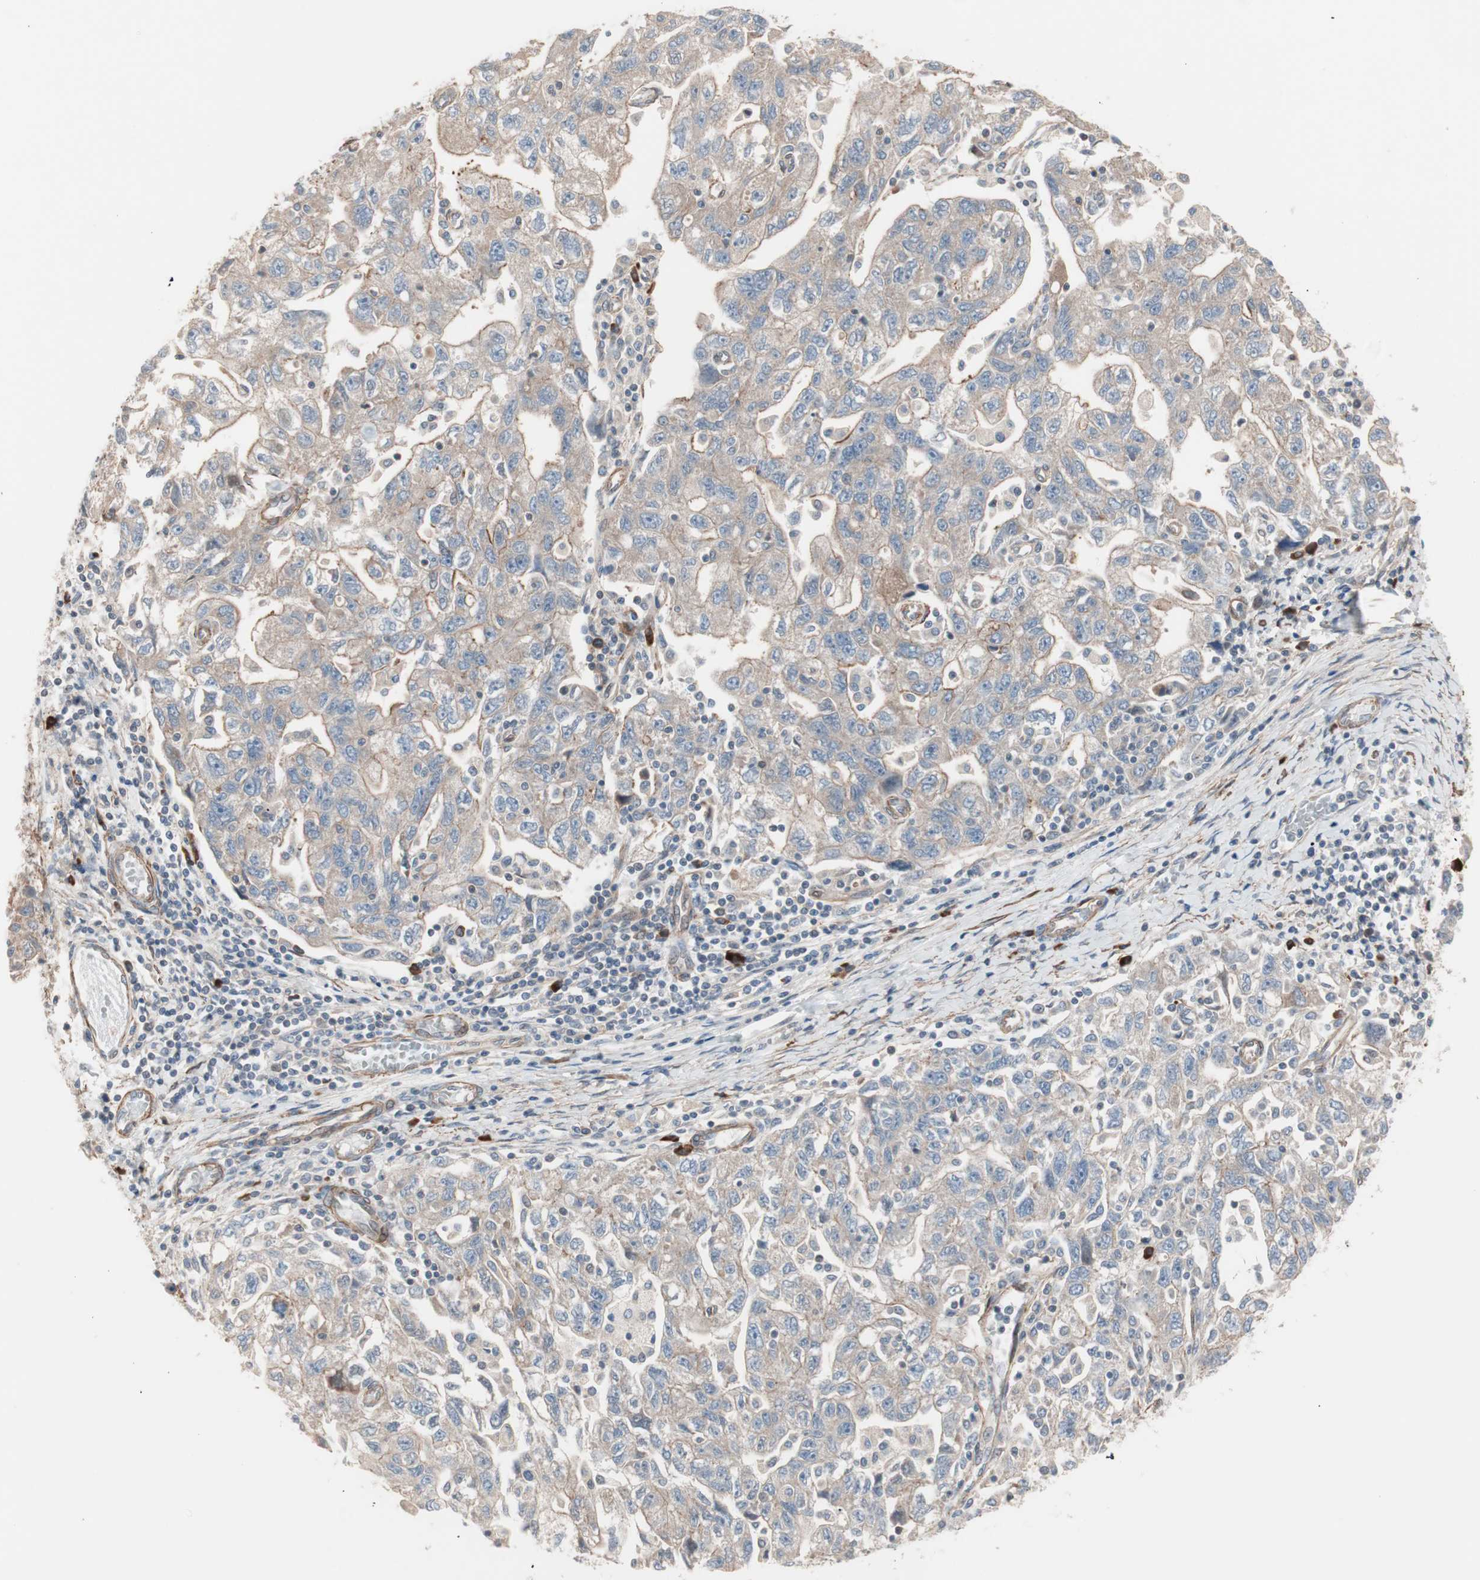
{"staining": {"intensity": "weak", "quantity": ">75%", "location": "cytoplasmic/membranous"}, "tissue": "ovarian cancer", "cell_type": "Tumor cells", "image_type": "cancer", "snomed": [{"axis": "morphology", "description": "Carcinoma, NOS"}, {"axis": "morphology", "description": "Cystadenocarcinoma, serous, NOS"}, {"axis": "topography", "description": "Ovary"}], "caption": "Protein expression analysis of human ovarian serous cystadenocarcinoma reveals weak cytoplasmic/membranous expression in about >75% of tumor cells. (IHC, brightfield microscopy, high magnification).", "gene": "ALG5", "patient": {"sex": "female", "age": 69}}